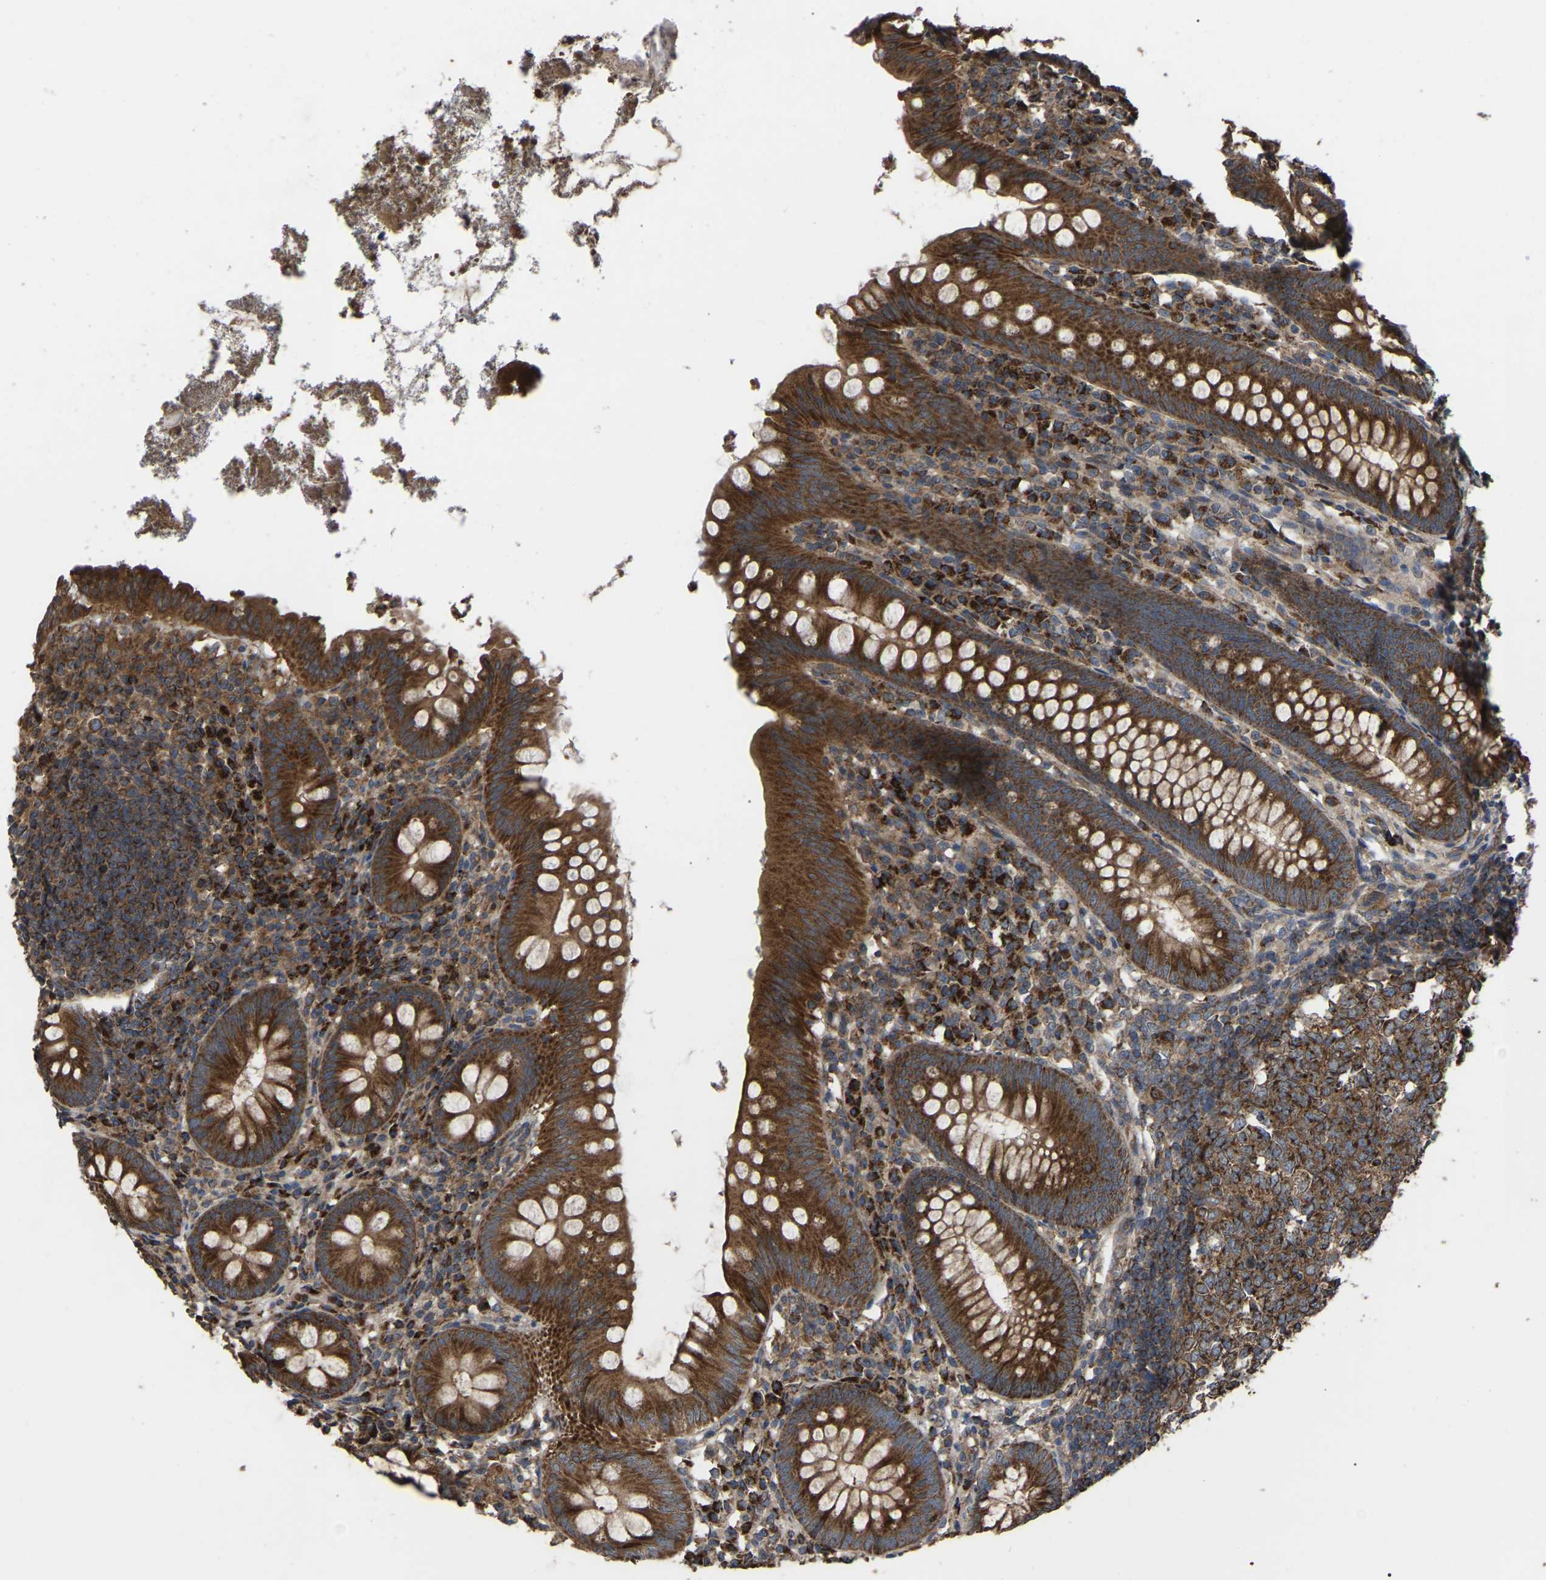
{"staining": {"intensity": "strong", "quantity": "25%-75%", "location": "cytoplasmic/membranous"}, "tissue": "appendix", "cell_type": "Glandular cells", "image_type": "normal", "snomed": [{"axis": "morphology", "description": "Normal tissue, NOS"}, {"axis": "topography", "description": "Appendix"}], "caption": "An image showing strong cytoplasmic/membranous expression in approximately 25%-75% of glandular cells in unremarkable appendix, as visualized by brown immunohistochemical staining.", "gene": "GCC1", "patient": {"sex": "male", "age": 56}}